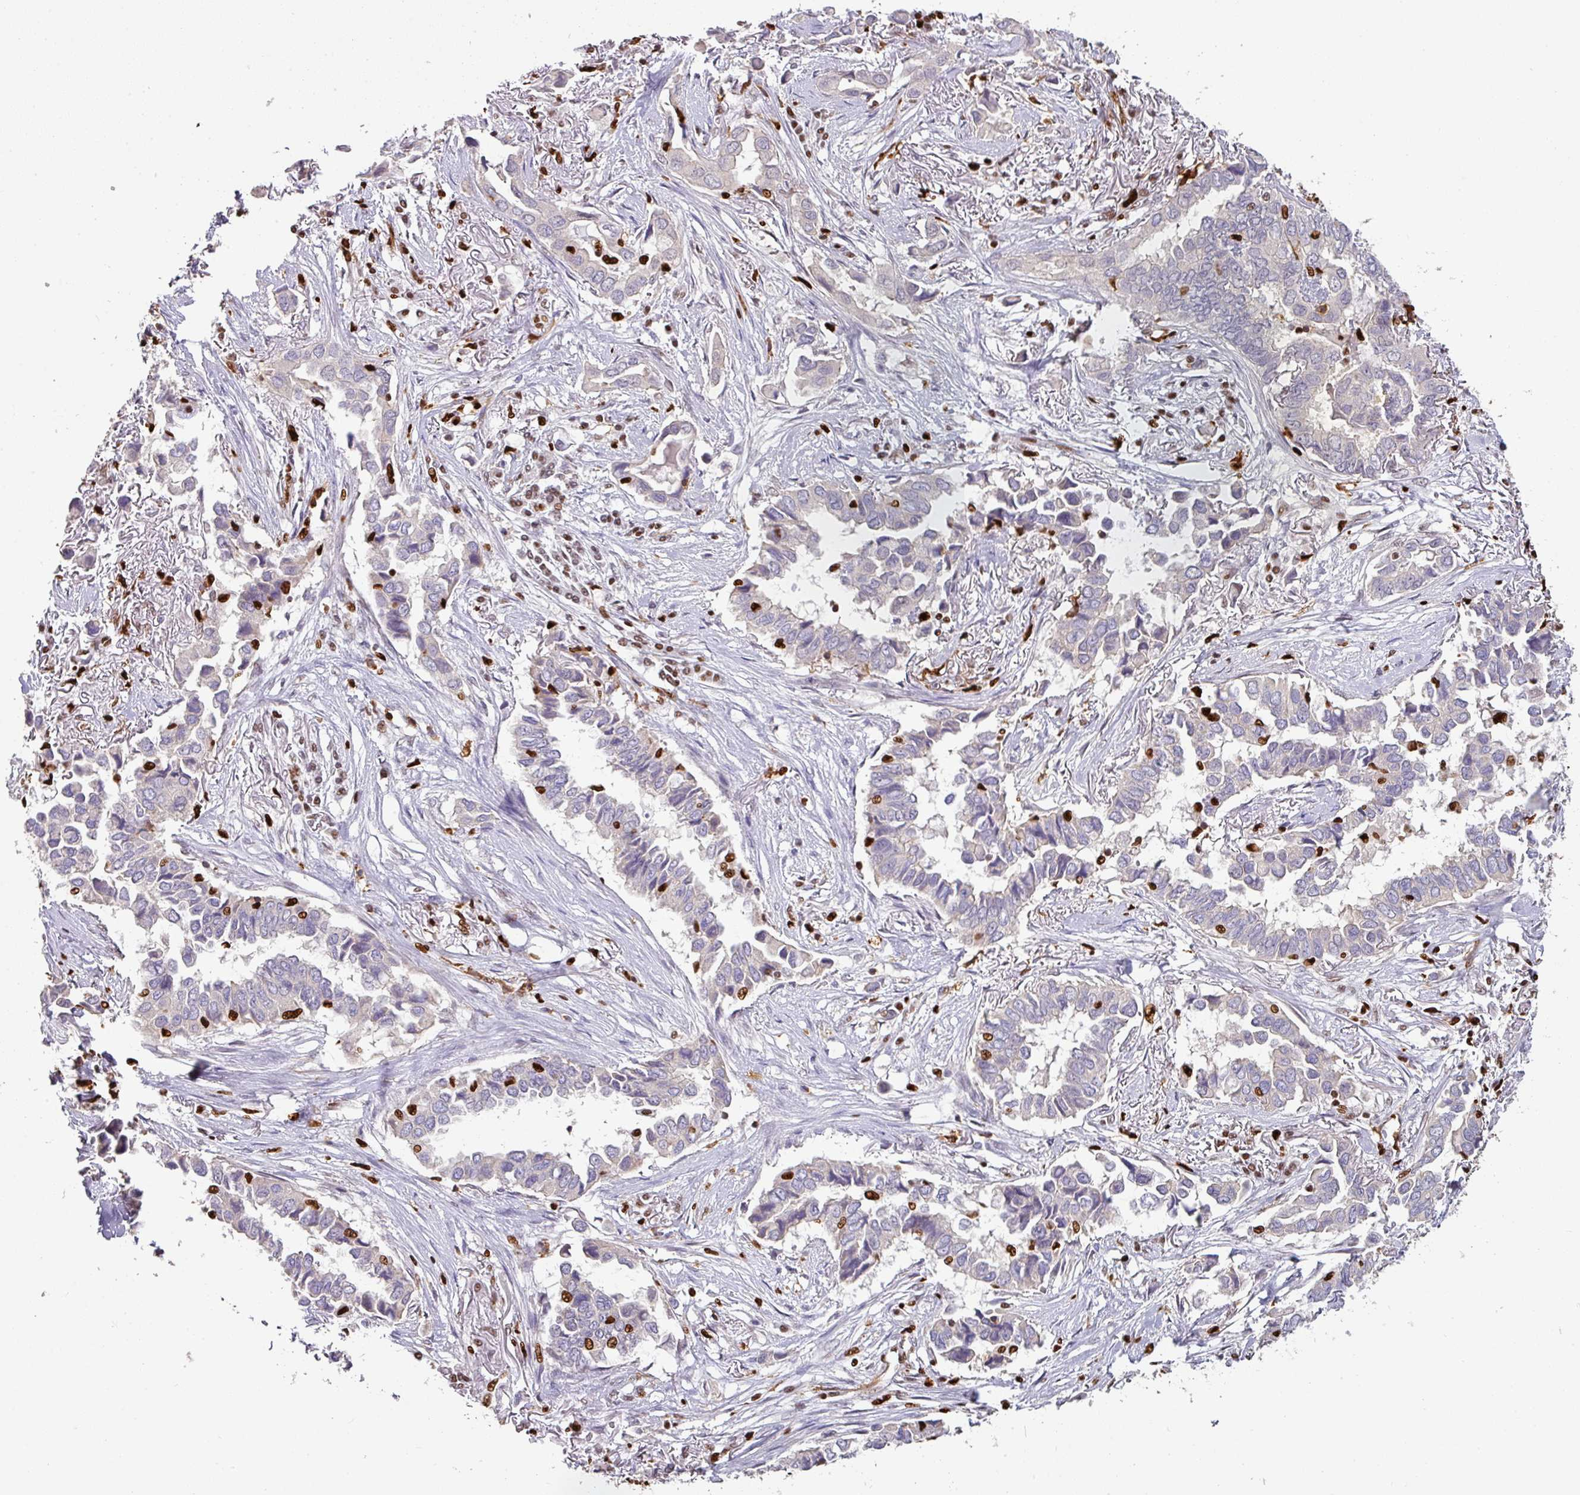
{"staining": {"intensity": "moderate", "quantity": "<25%", "location": "nuclear"}, "tissue": "lung cancer", "cell_type": "Tumor cells", "image_type": "cancer", "snomed": [{"axis": "morphology", "description": "Adenocarcinoma, NOS"}, {"axis": "topography", "description": "Lung"}], "caption": "Lung cancer stained with a protein marker shows moderate staining in tumor cells.", "gene": "SAMHD1", "patient": {"sex": "female", "age": 76}}